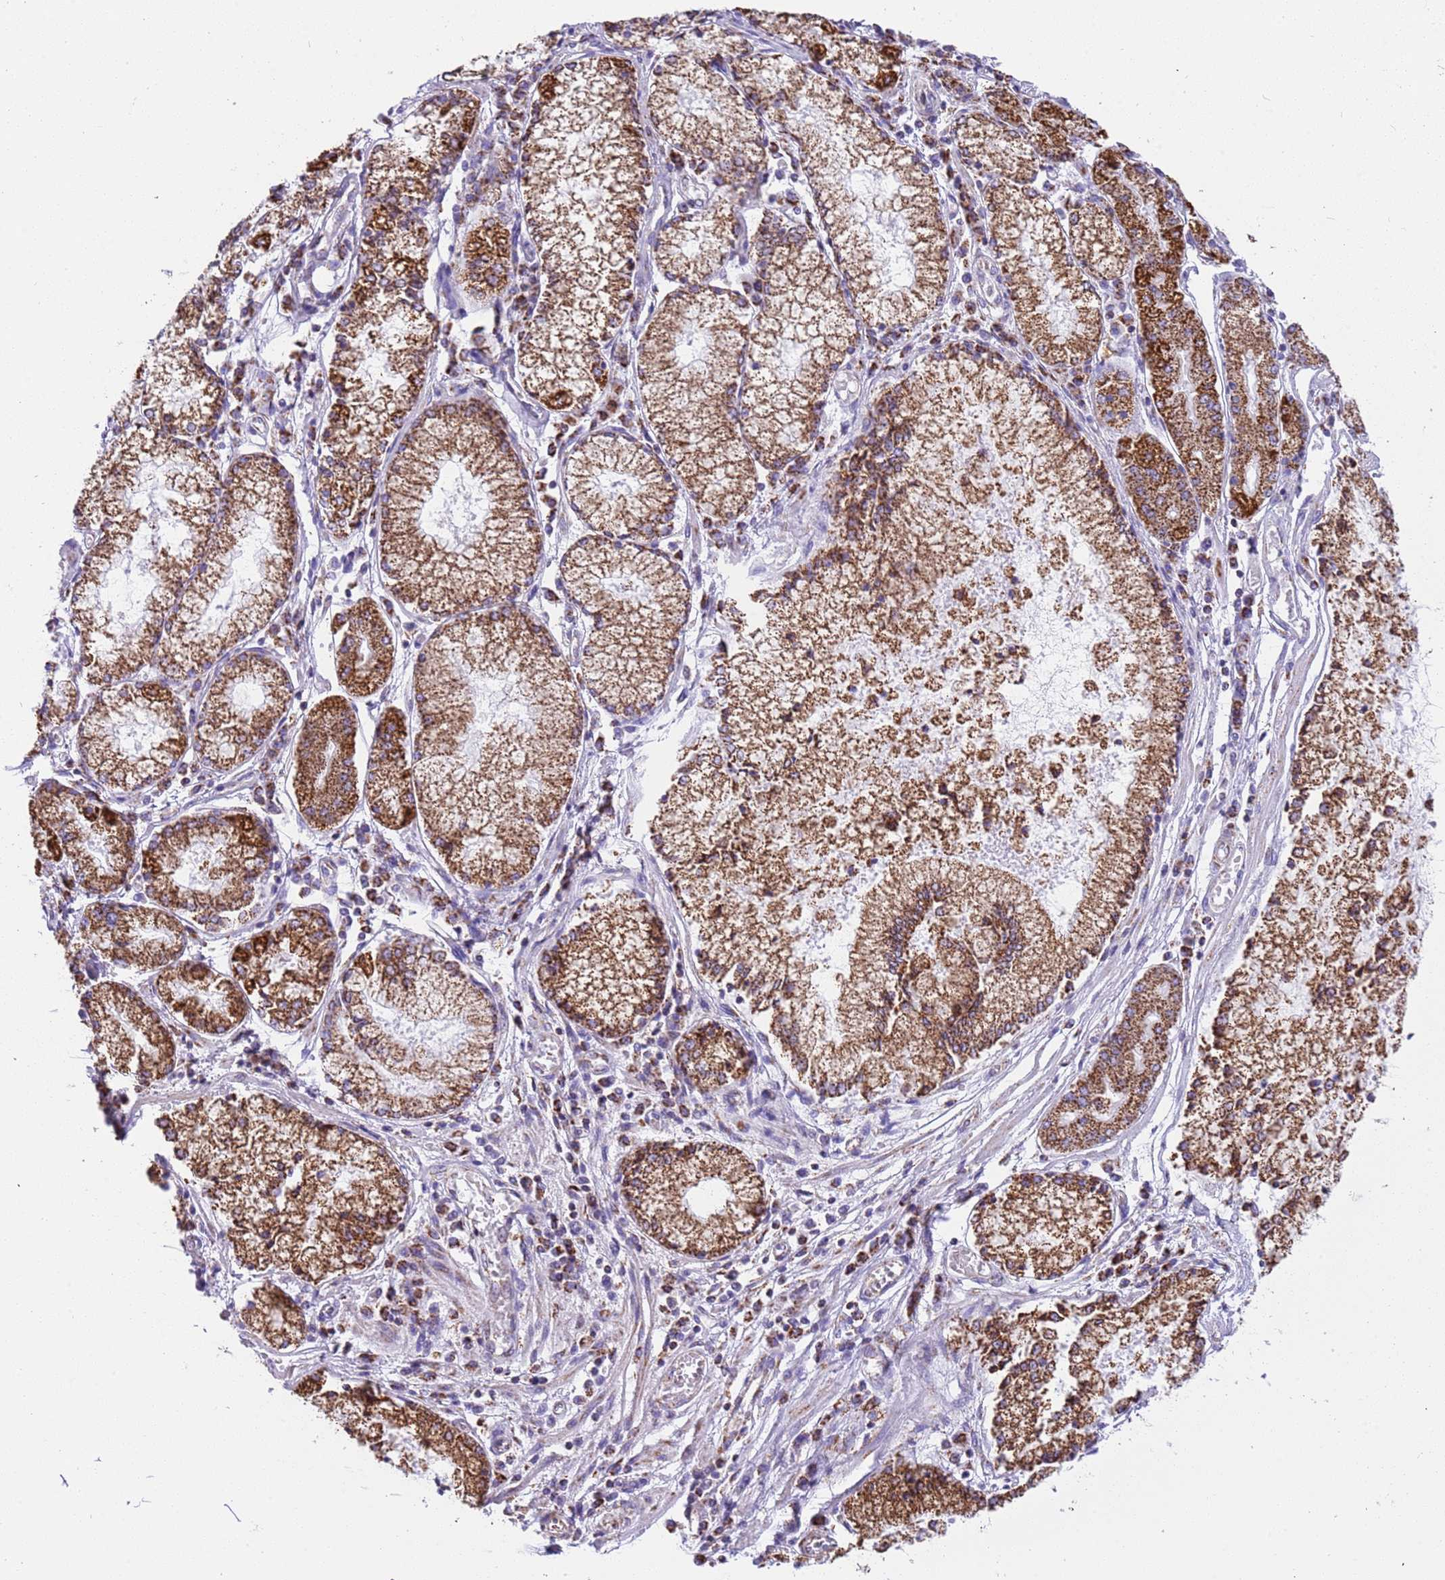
{"staining": {"intensity": "strong", "quantity": ">75%", "location": "cytoplasmic/membranous"}, "tissue": "stomach cancer", "cell_type": "Tumor cells", "image_type": "cancer", "snomed": [{"axis": "morphology", "description": "Adenocarcinoma, NOS"}, {"axis": "topography", "description": "Stomach"}], "caption": "IHC staining of stomach cancer, which reveals high levels of strong cytoplasmic/membranous staining in about >75% of tumor cells indicating strong cytoplasmic/membranous protein staining. The staining was performed using DAB (brown) for protein detection and nuclei were counterstained in hematoxylin (blue).", "gene": "SUCLG2", "patient": {"sex": "male", "age": 59}}